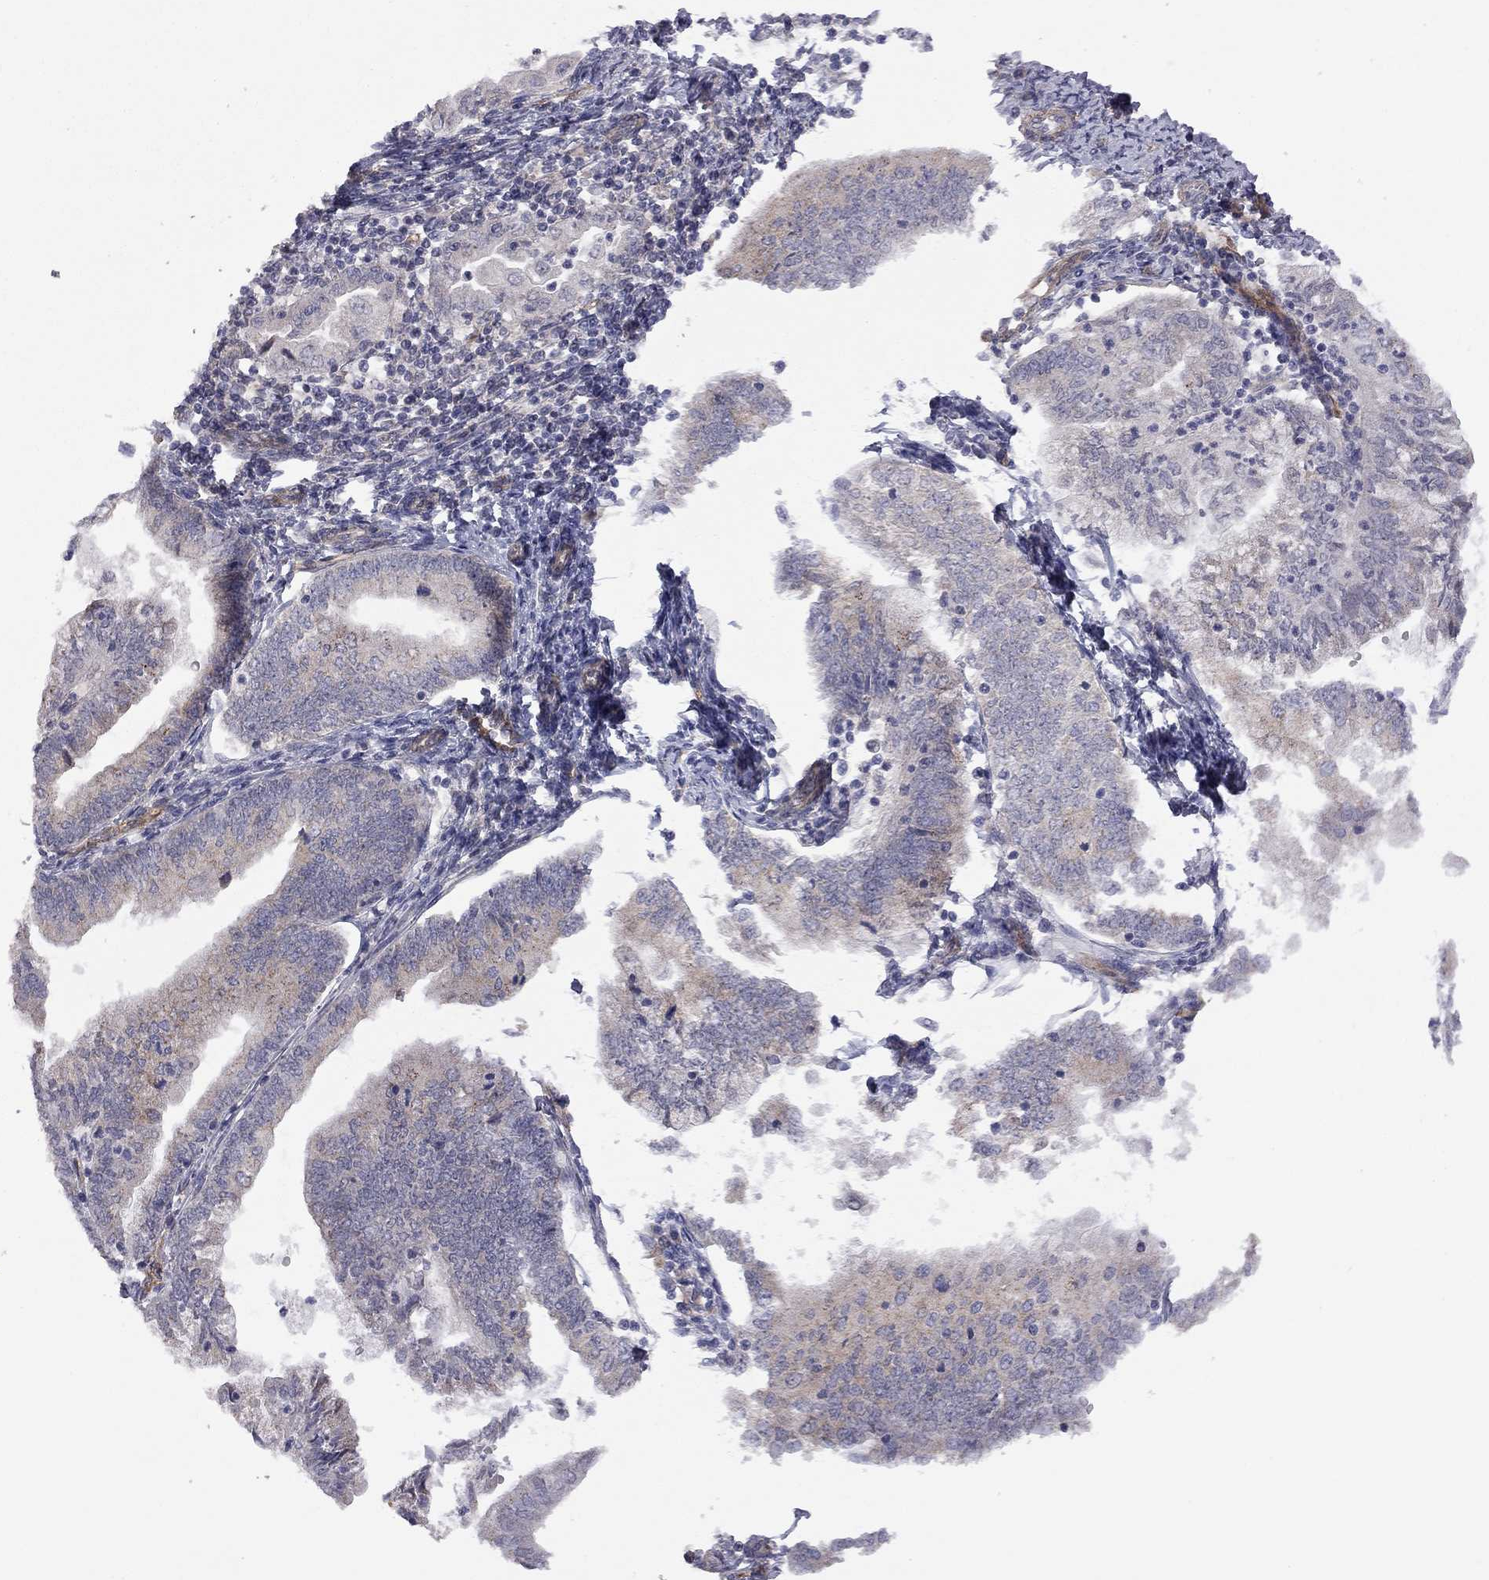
{"staining": {"intensity": "negative", "quantity": "none", "location": "none"}, "tissue": "endometrial cancer", "cell_type": "Tumor cells", "image_type": "cancer", "snomed": [{"axis": "morphology", "description": "Adenocarcinoma, NOS"}, {"axis": "topography", "description": "Endometrium"}], "caption": "High power microscopy image of an immunohistochemistry image of endometrial cancer (adenocarcinoma), revealing no significant expression in tumor cells.", "gene": "EXOC3L2", "patient": {"sex": "female", "age": 55}}